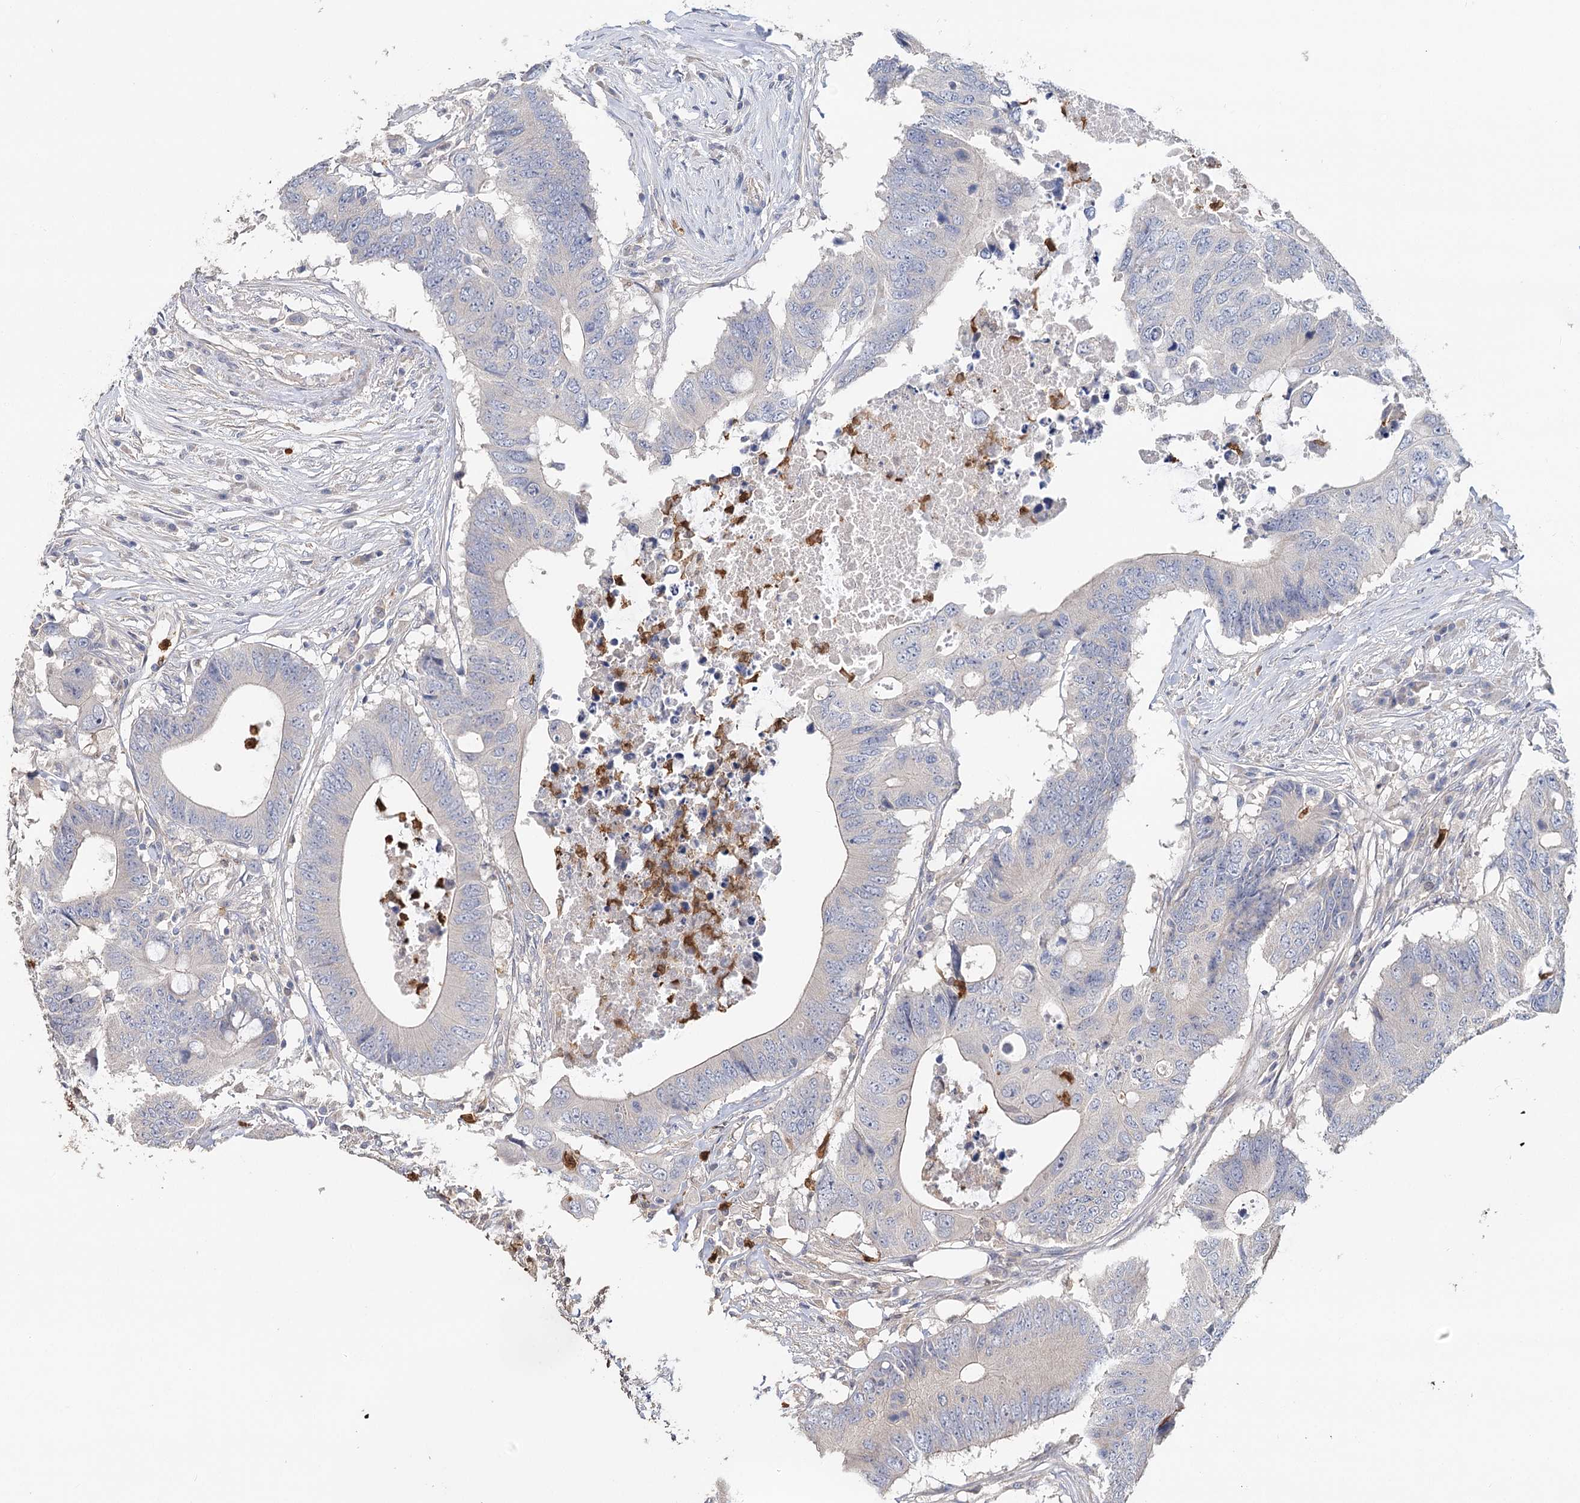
{"staining": {"intensity": "negative", "quantity": "none", "location": "none"}, "tissue": "colorectal cancer", "cell_type": "Tumor cells", "image_type": "cancer", "snomed": [{"axis": "morphology", "description": "Adenocarcinoma, NOS"}, {"axis": "topography", "description": "Colon"}], "caption": "Tumor cells are negative for protein expression in human colorectal adenocarcinoma.", "gene": "EPB41L5", "patient": {"sex": "male", "age": 71}}